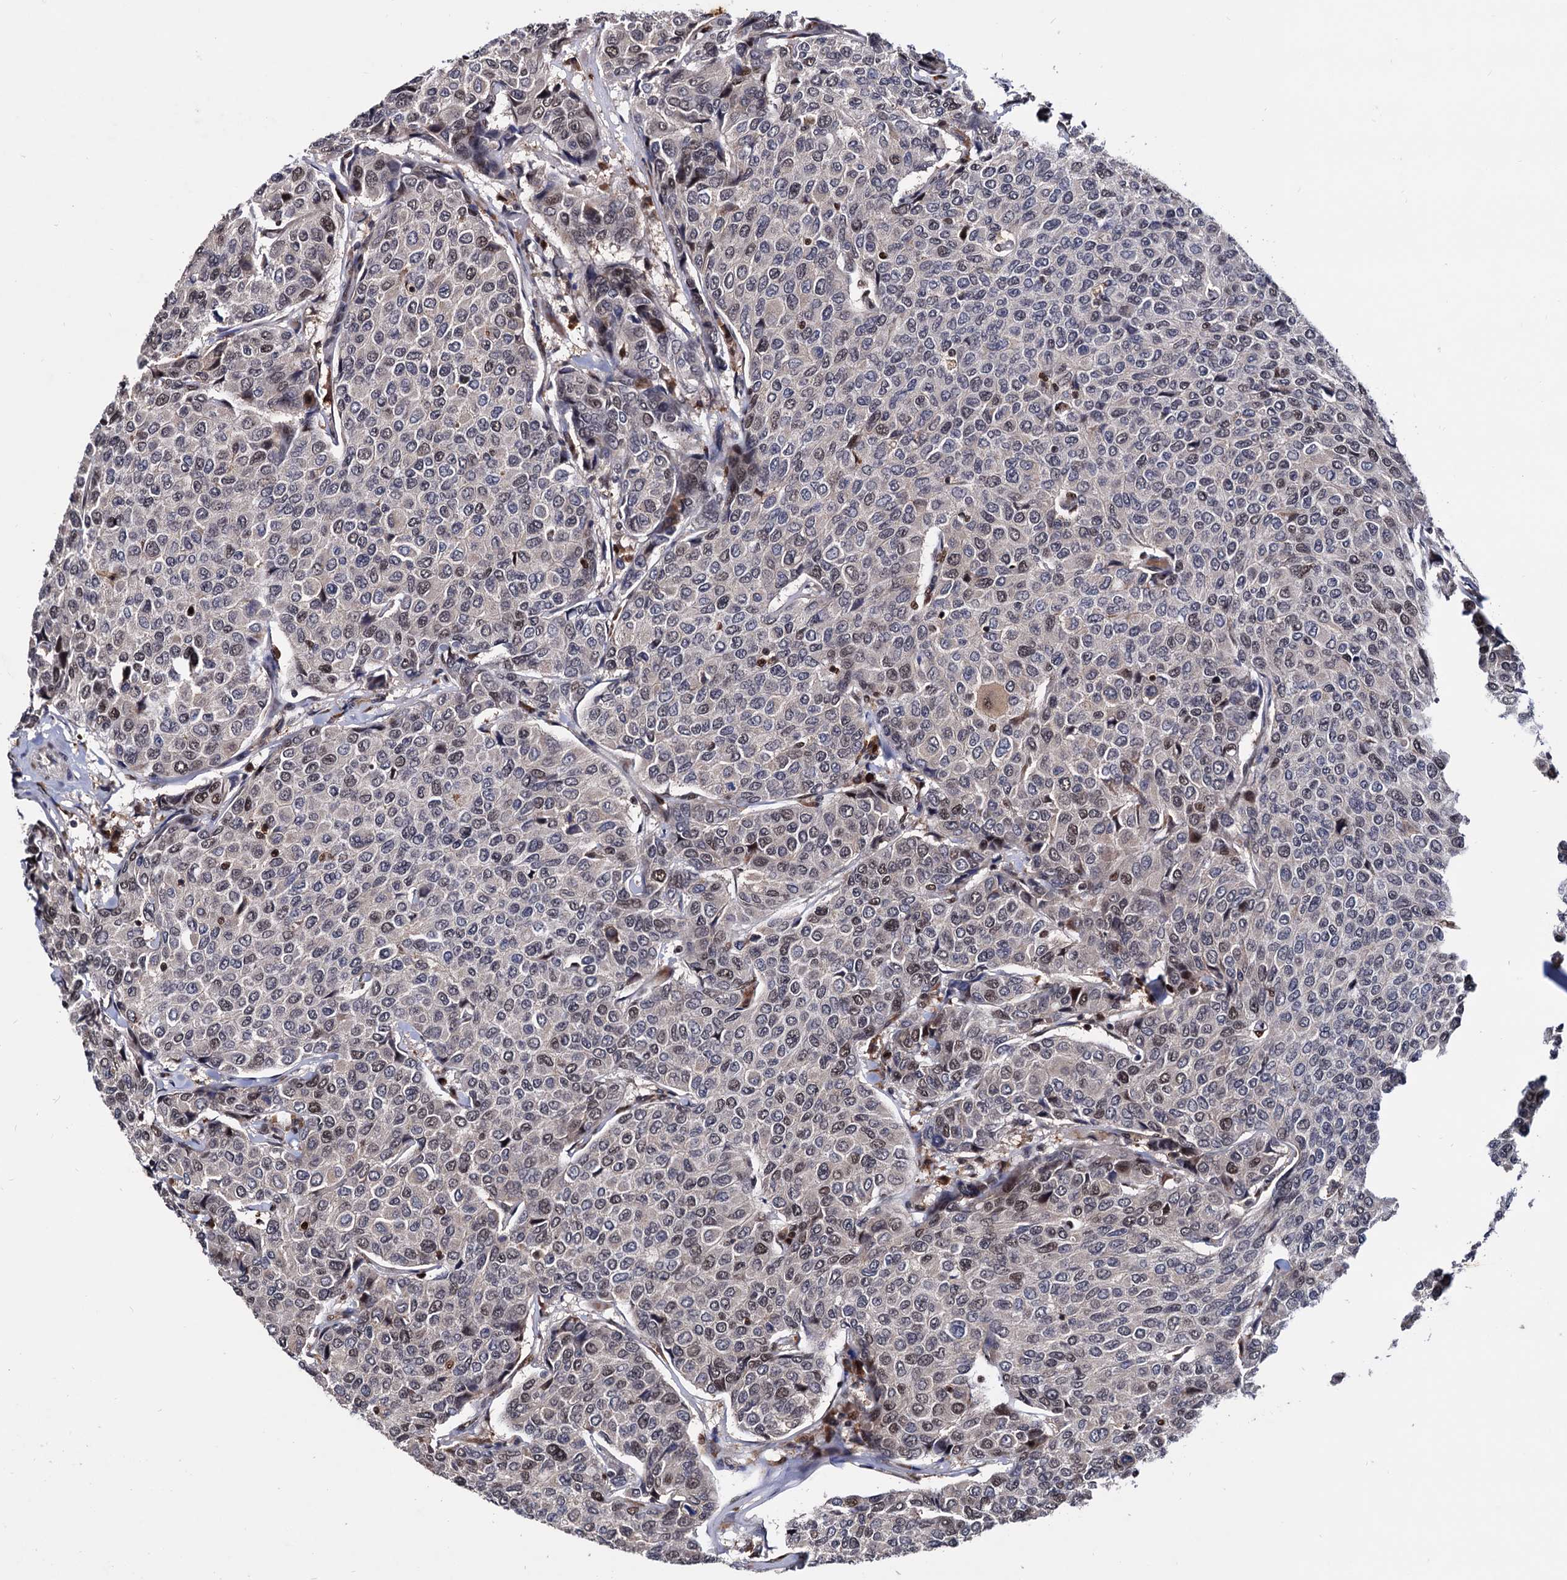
{"staining": {"intensity": "weak", "quantity": "<25%", "location": "nuclear"}, "tissue": "breast cancer", "cell_type": "Tumor cells", "image_type": "cancer", "snomed": [{"axis": "morphology", "description": "Duct carcinoma"}, {"axis": "topography", "description": "Breast"}], "caption": "There is no significant expression in tumor cells of breast invasive ductal carcinoma. Brightfield microscopy of immunohistochemistry stained with DAB (brown) and hematoxylin (blue), captured at high magnification.", "gene": "RNASEH2B", "patient": {"sex": "female", "age": 55}}